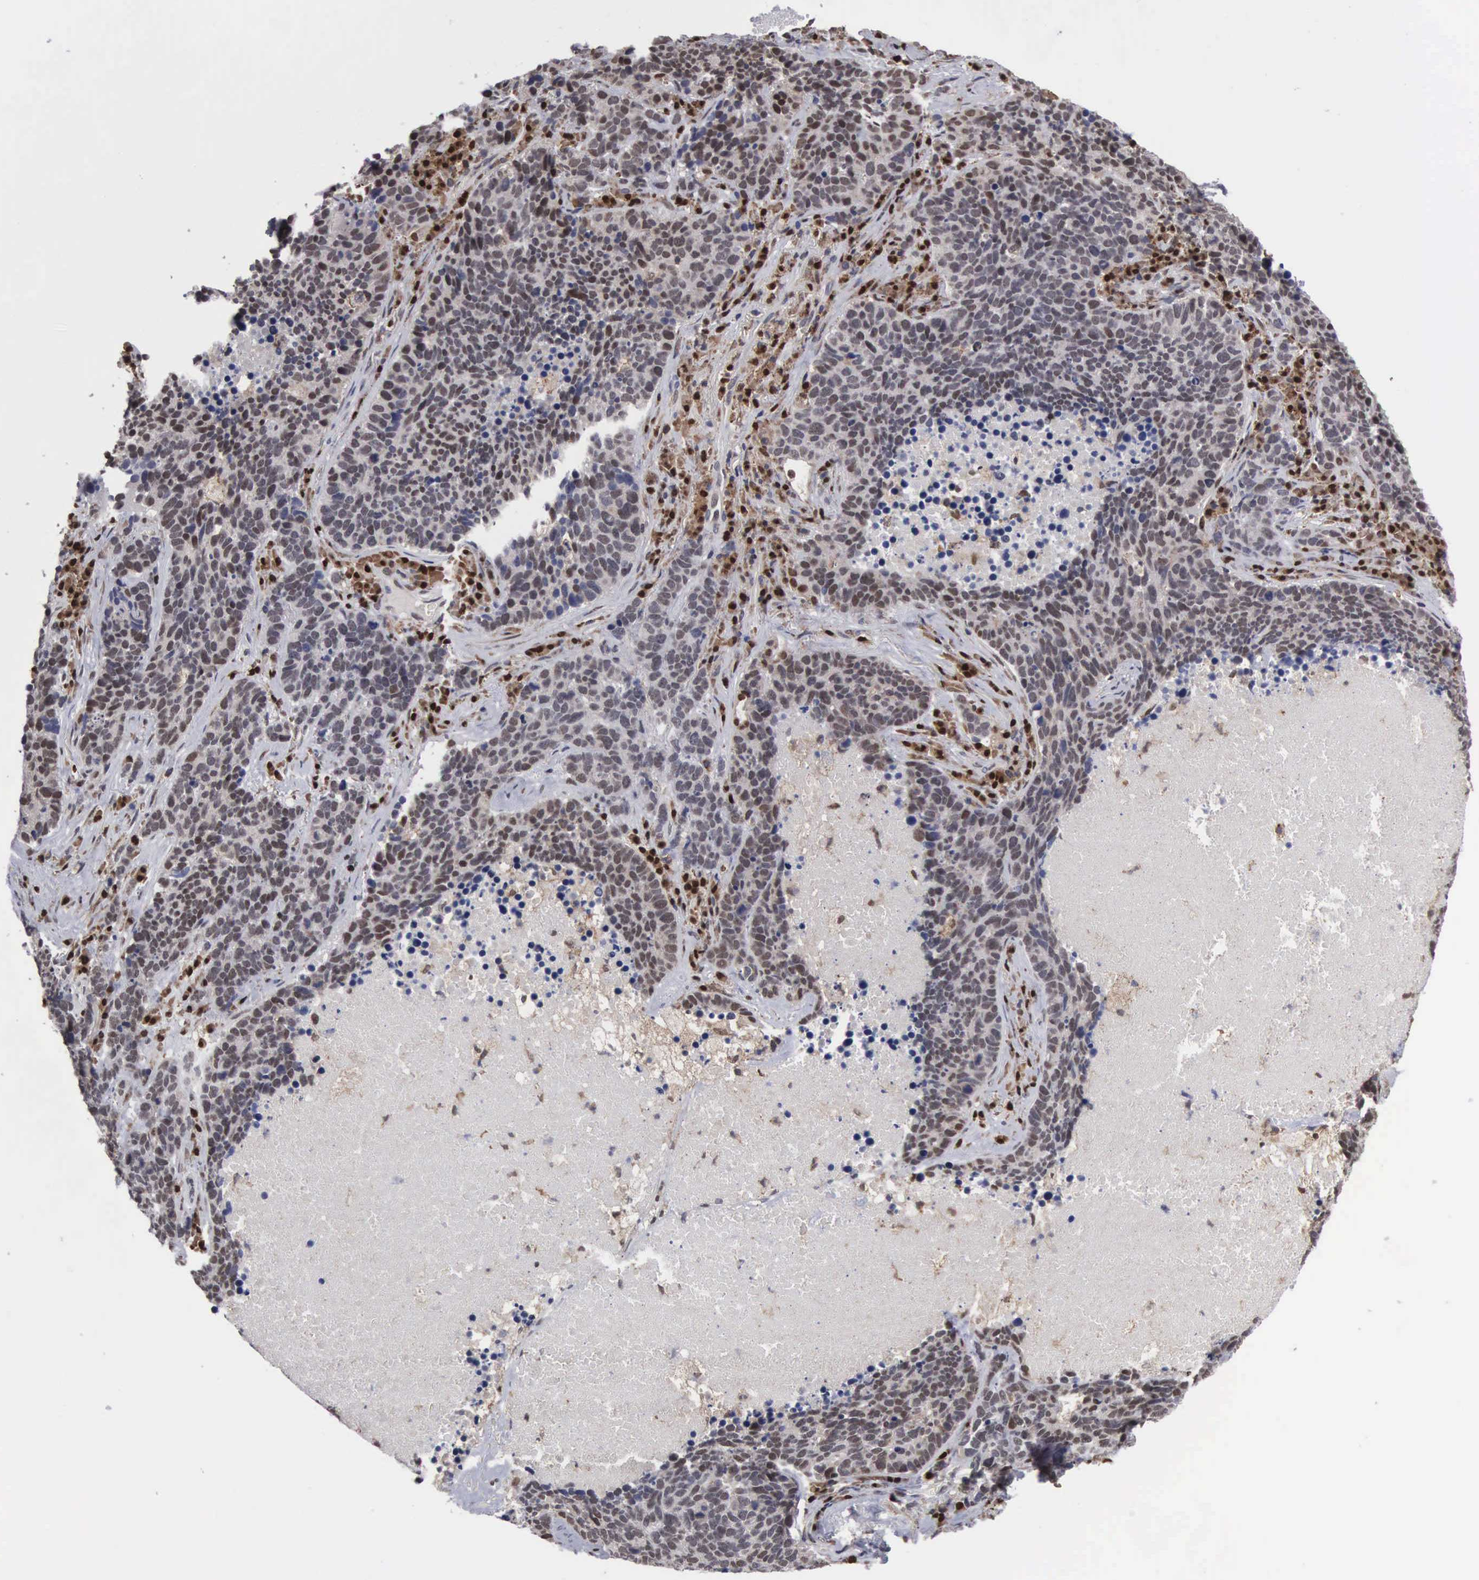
{"staining": {"intensity": "weak", "quantity": ">75%", "location": "nuclear"}, "tissue": "lung cancer", "cell_type": "Tumor cells", "image_type": "cancer", "snomed": [{"axis": "morphology", "description": "Neoplasm, malignant, NOS"}, {"axis": "topography", "description": "Lung"}], "caption": "This histopathology image reveals IHC staining of human lung cancer, with low weak nuclear staining in about >75% of tumor cells.", "gene": "TRMT5", "patient": {"sex": "female", "age": 75}}